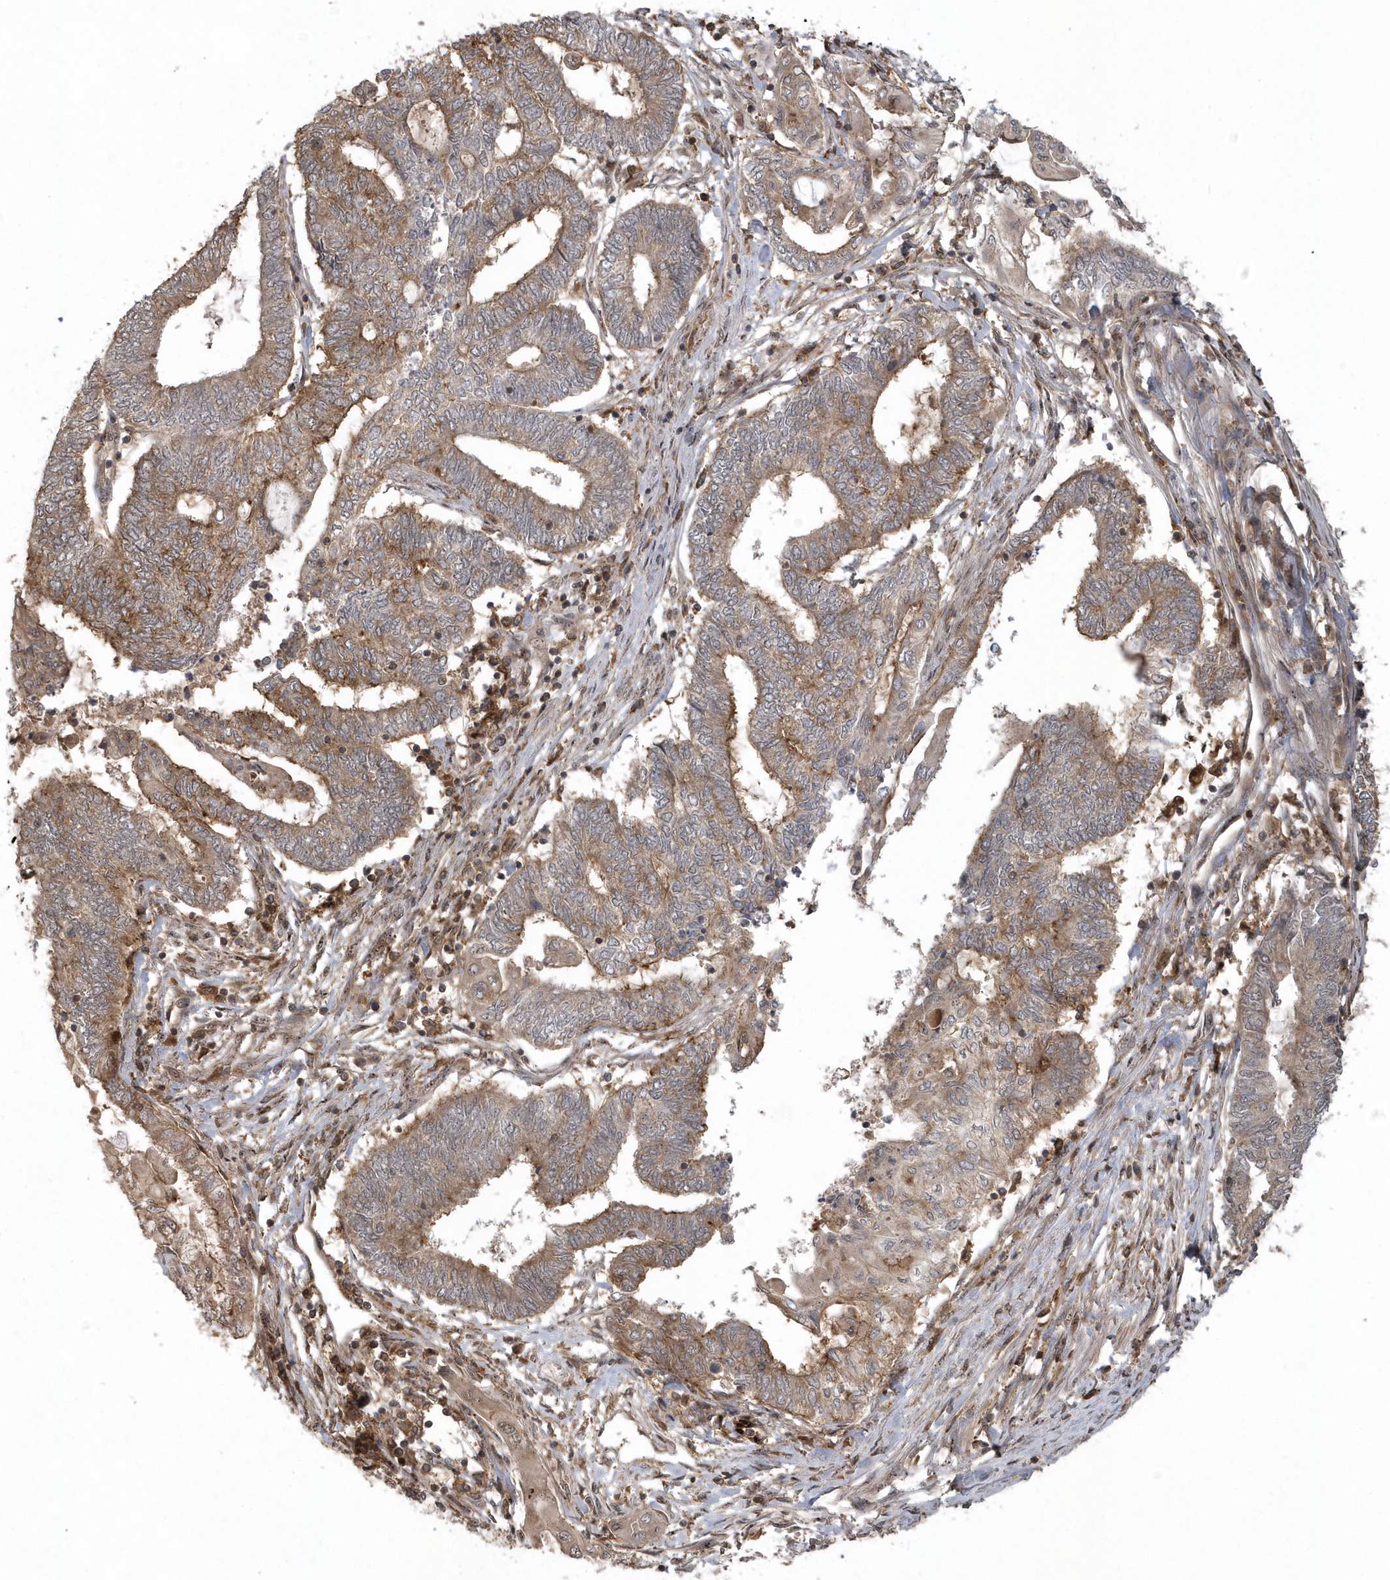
{"staining": {"intensity": "moderate", "quantity": ">75%", "location": "cytoplasmic/membranous"}, "tissue": "endometrial cancer", "cell_type": "Tumor cells", "image_type": "cancer", "snomed": [{"axis": "morphology", "description": "Adenocarcinoma, NOS"}, {"axis": "topography", "description": "Uterus"}, {"axis": "topography", "description": "Endometrium"}], "caption": "Adenocarcinoma (endometrial) tissue exhibits moderate cytoplasmic/membranous expression in approximately >75% of tumor cells", "gene": "LACC1", "patient": {"sex": "female", "age": 70}}